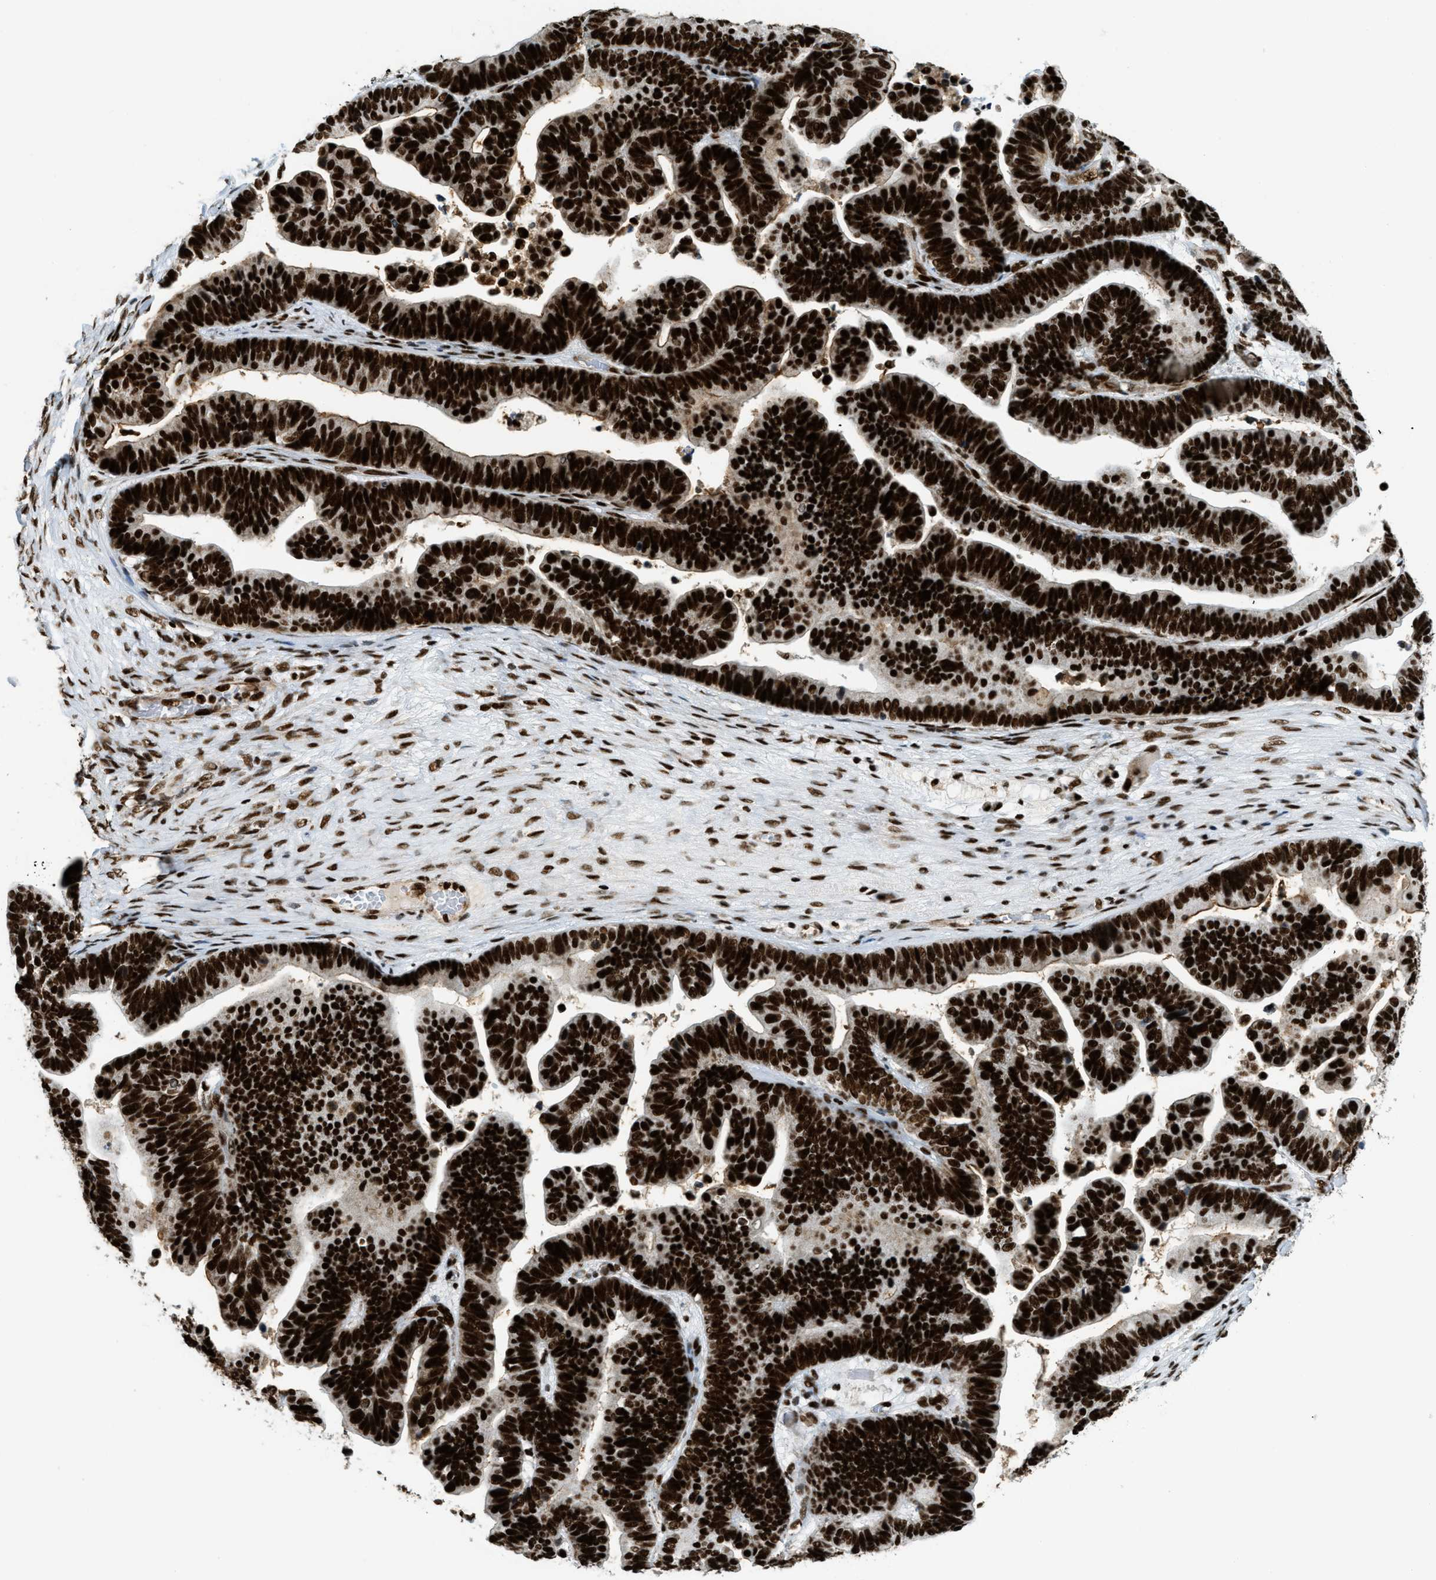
{"staining": {"intensity": "strong", "quantity": ">75%", "location": "nuclear"}, "tissue": "ovarian cancer", "cell_type": "Tumor cells", "image_type": "cancer", "snomed": [{"axis": "morphology", "description": "Cystadenocarcinoma, serous, NOS"}, {"axis": "topography", "description": "Ovary"}], "caption": "High-magnification brightfield microscopy of ovarian cancer stained with DAB (brown) and counterstained with hematoxylin (blue). tumor cells exhibit strong nuclear positivity is appreciated in about>75% of cells.", "gene": "GABPB1", "patient": {"sex": "female", "age": 56}}